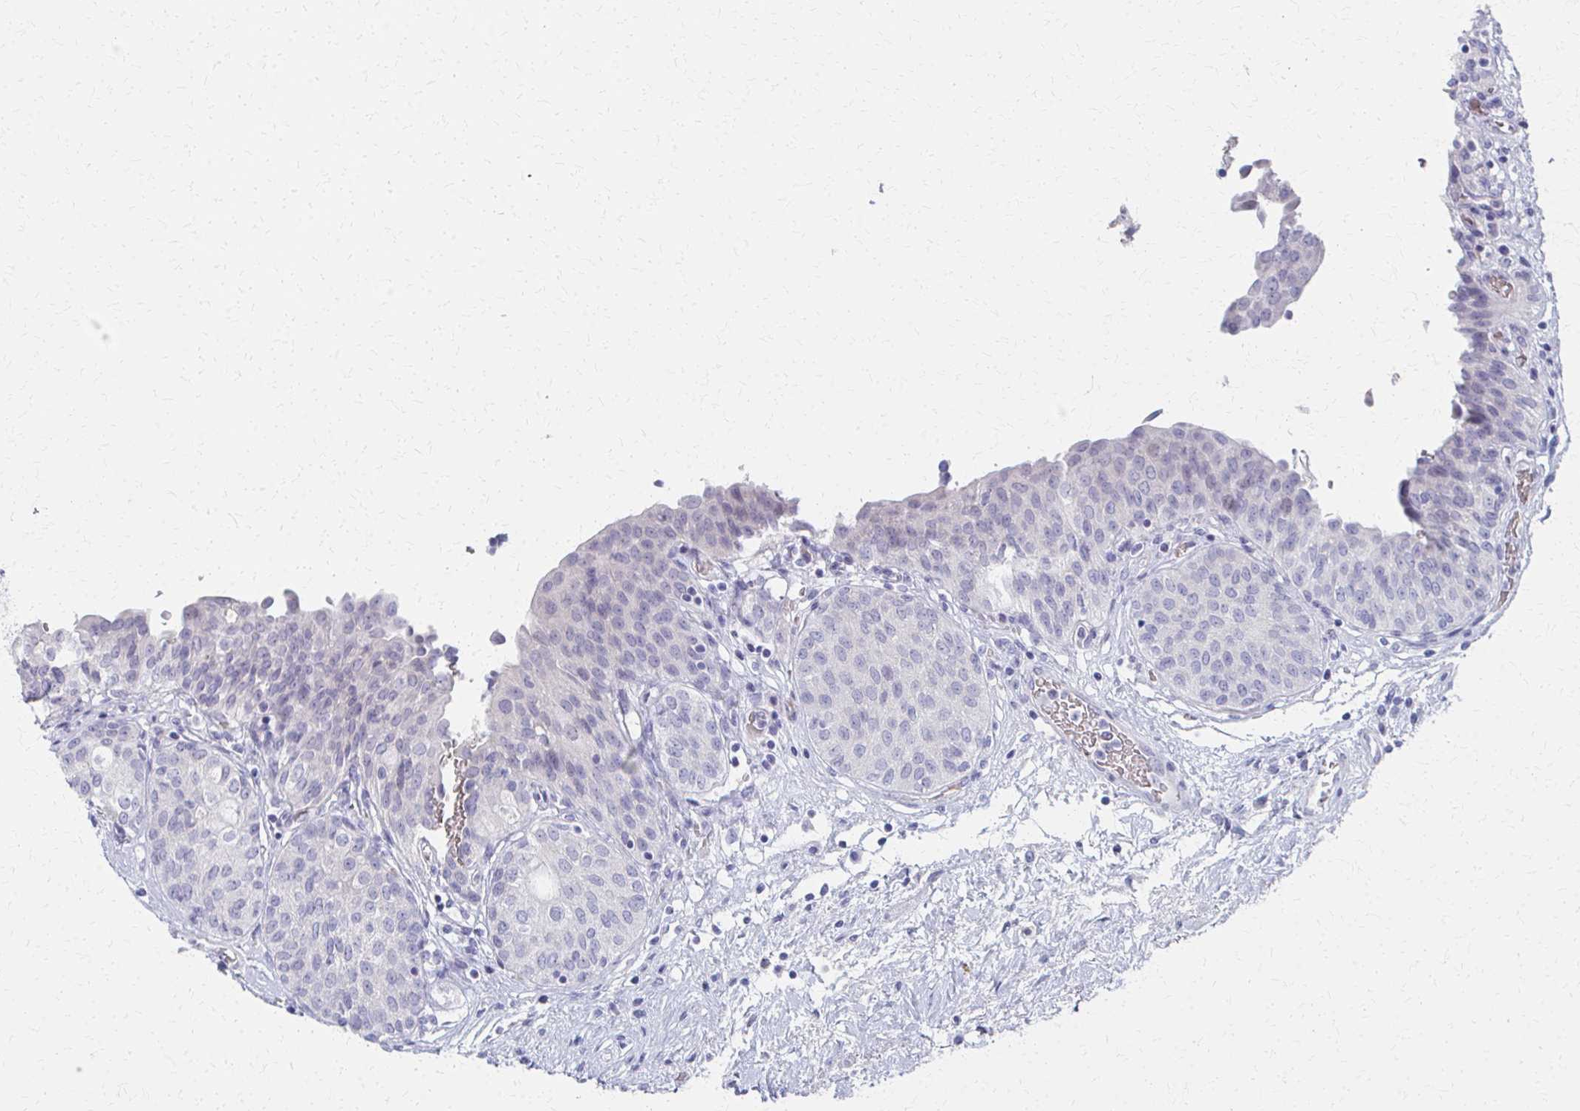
{"staining": {"intensity": "negative", "quantity": "none", "location": "none"}, "tissue": "urinary bladder", "cell_type": "Urothelial cells", "image_type": "normal", "snomed": [{"axis": "morphology", "description": "Normal tissue, NOS"}, {"axis": "topography", "description": "Urinary bladder"}], "caption": "Immunohistochemical staining of unremarkable urinary bladder reveals no significant staining in urothelial cells. The staining was performed using DAB to visualize the protein expression in brown, while the nuclei were stained in blue with hematoxylin (Magnification: 20x).", "gene": "MS4A2", "patient": {"sex": "male", "age": 68}}